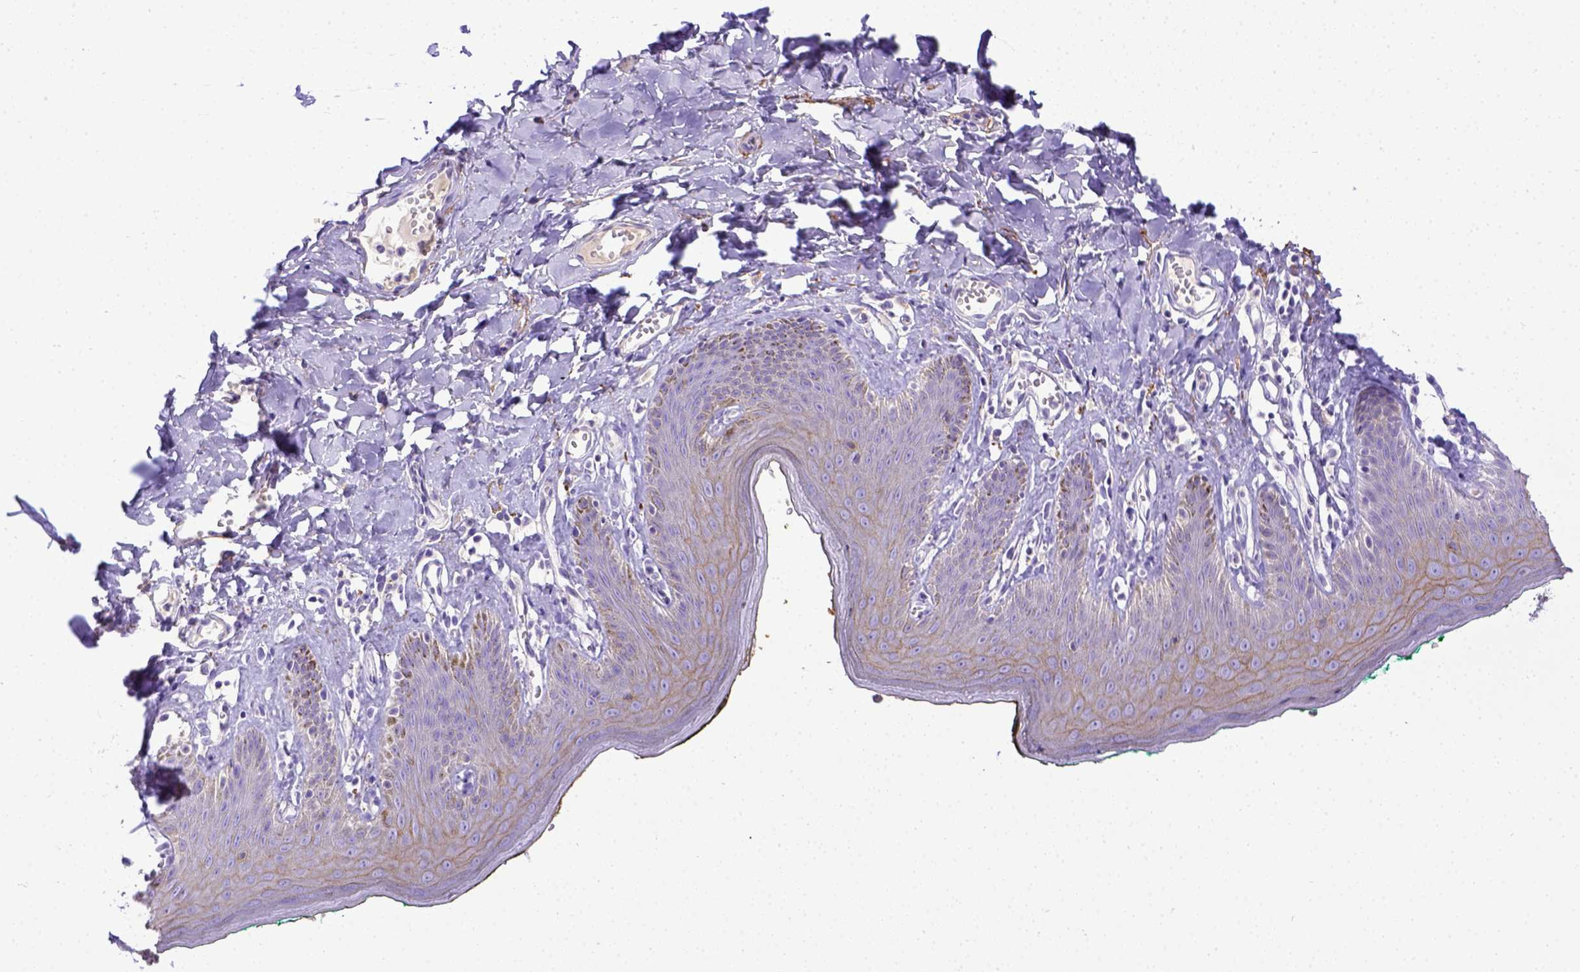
{"staining": {"intensity": "moderate", "quantity": "25%-75%", "location": "cytoplasmic/membranous"}, "tissue": "skin", "cell_type": "Epidermal cells", "image_type": "normal", "snomed": [{"axis": "morphology", "description": "Normal tissue, NOS"}, {"axis": "topography", "description": "Vulva"}, {"axis": "topography", "description": "Peripheral nerve tissue"}], "caption": "Protein staining of benign skin reveals moderate cytoplasmic/membranous staining in about 25%-75% of epidermal cells.", "gene": "BTN1A1", "patient": {"sex": "female", "age": 66}}